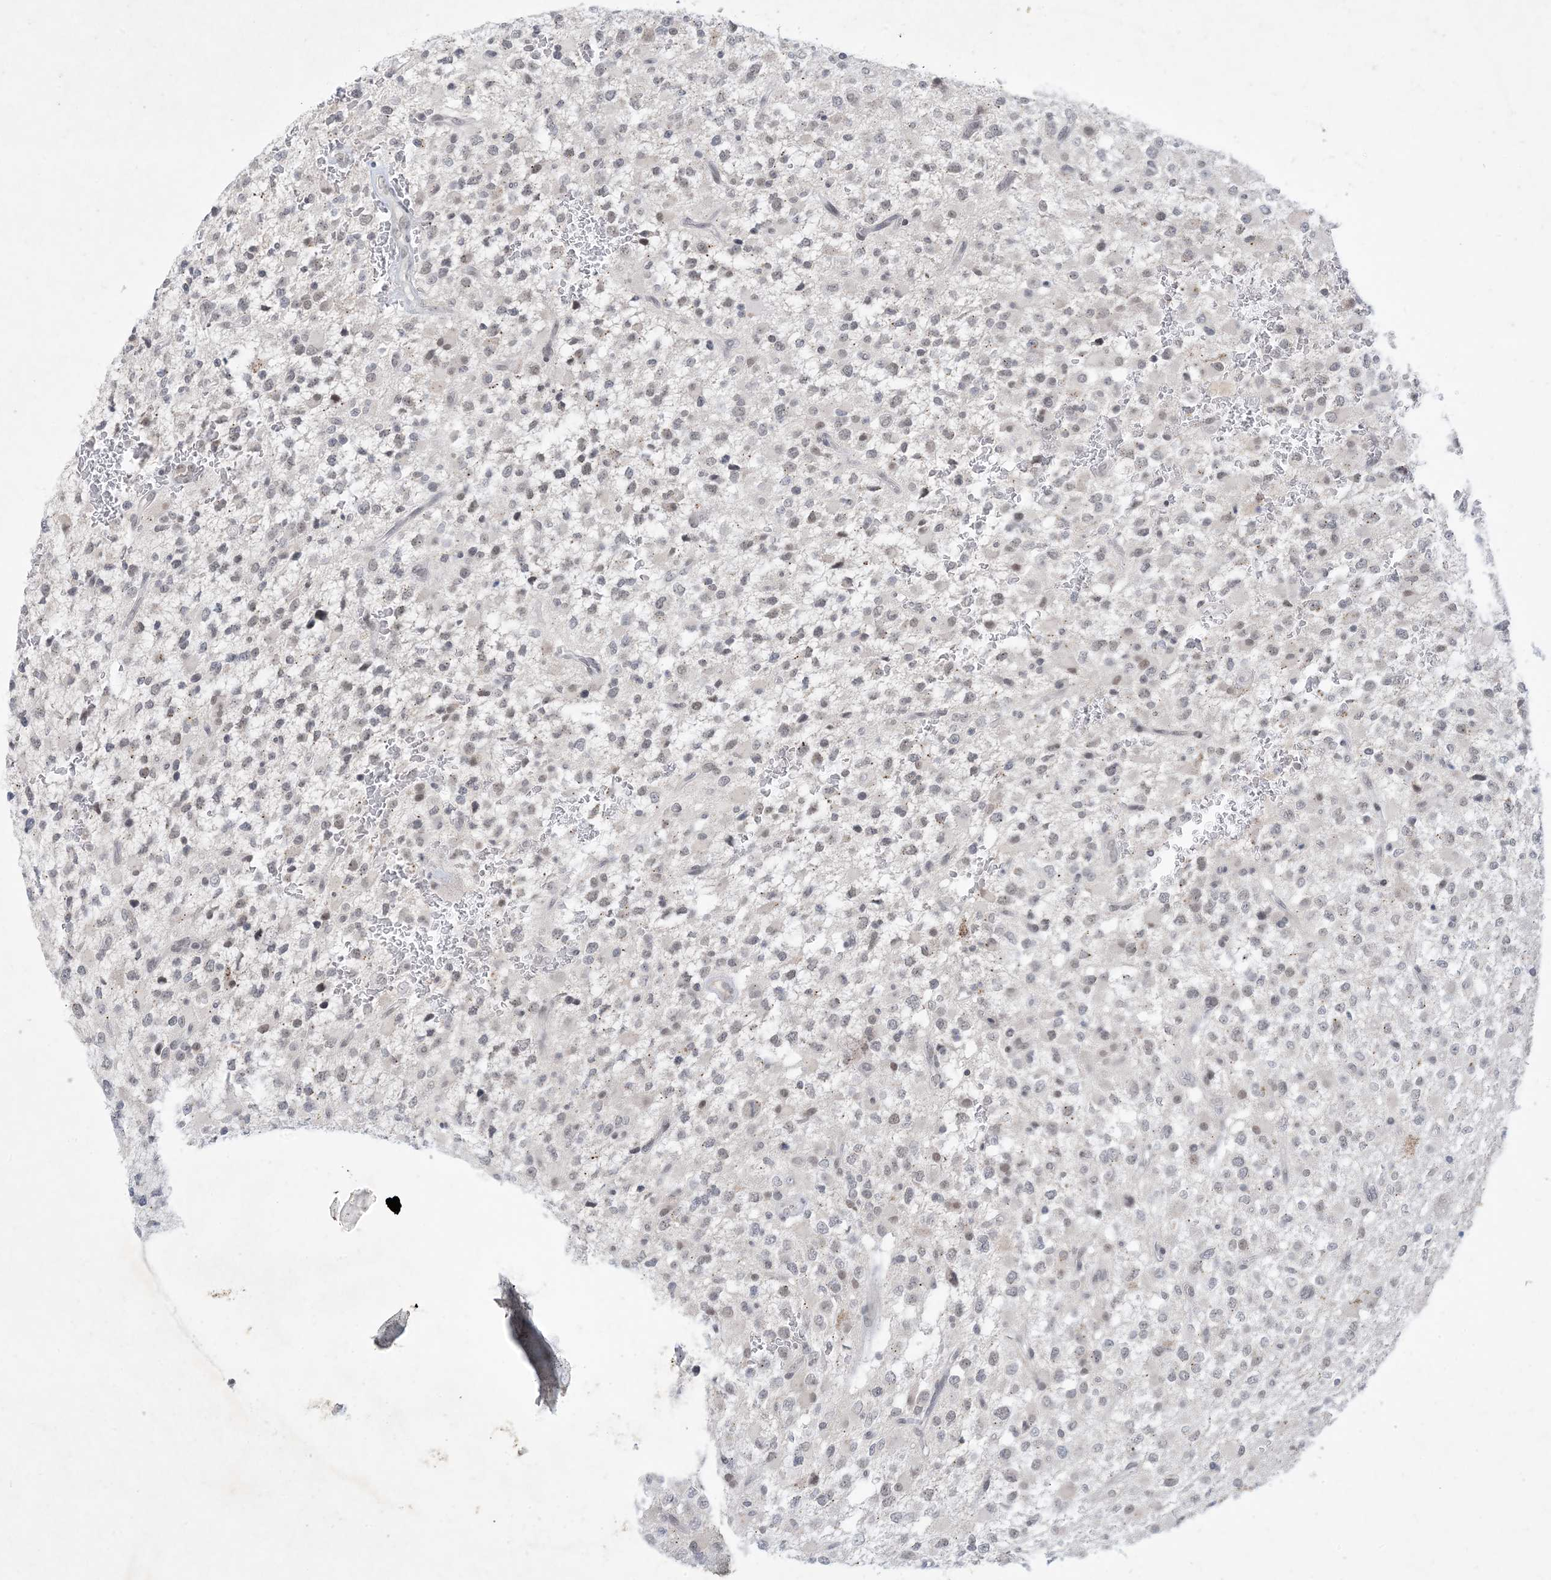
{"staining": {"intensity": "weak", "quantity": "<25%", "location": "nuclear"}, "tissue": "glioma", "cell_type": "Tumor cells", "image_type": "cancer", "snomed": [{"axis": "morphology", "description": "Glioma, malignant, High grade"}, {"axis": "topography", "description": "Brain"}], "caption": "The micrograph exhibits no staining of tumor cells in glioma.", "gene": "ZNF674", "patient": {"sex": "male", "age": 34}}